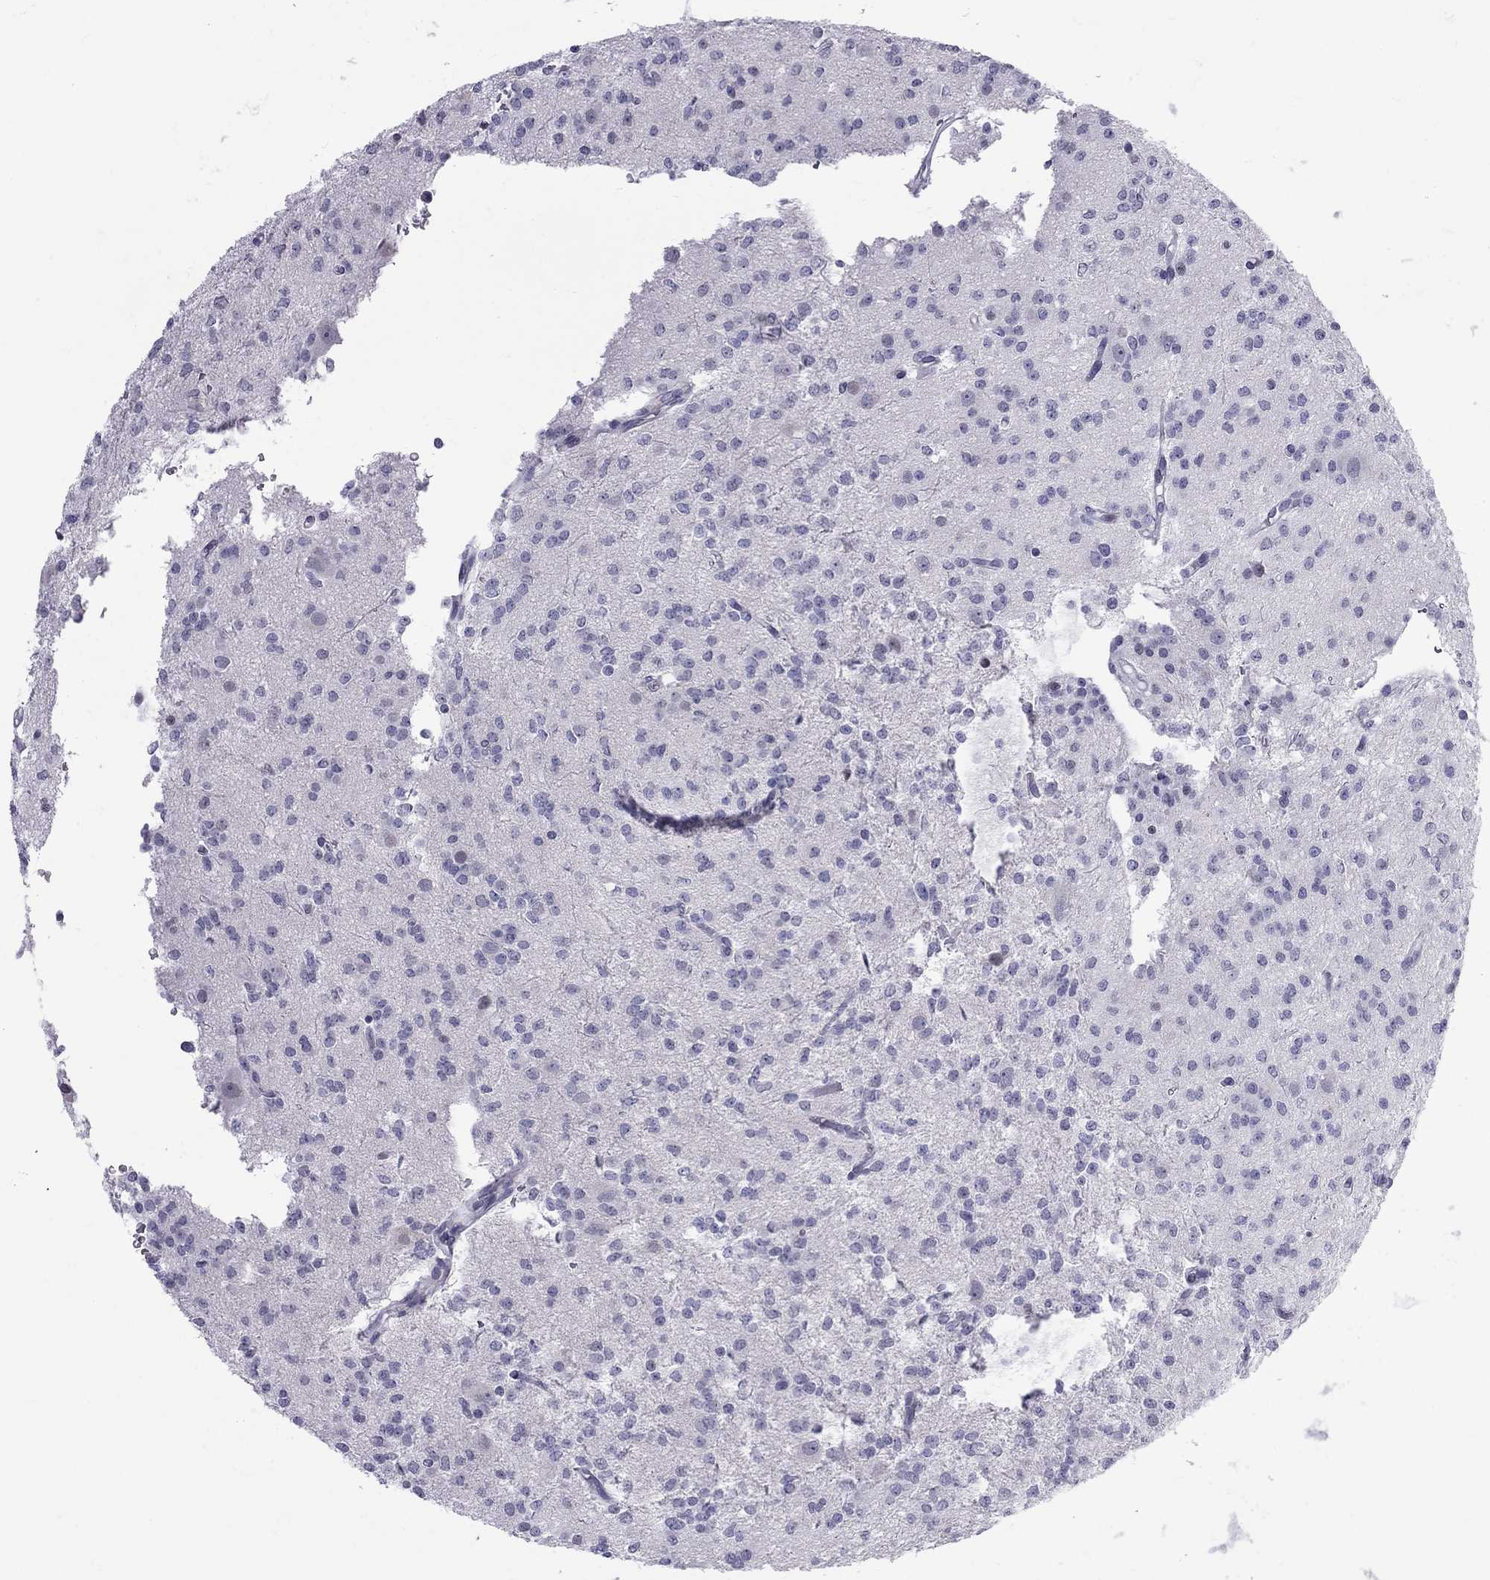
{"staining": {"intensity": "negative", "quantity": "none", "location": "none"}, "tissue": "glioma", "cell_type": "Tumor cells", "image_type": "cancer", "snomed": [{"axis": "morphology", "description": "Glioma, malignant, Low grade"}, {"axis": "topography", "description": "Brain"}], "caption": "Photomicrograph shows no significant protein expression in tumor cells of glioma.", "gene": "MUC15", "patient": {"sex": "male", "age": 27}}